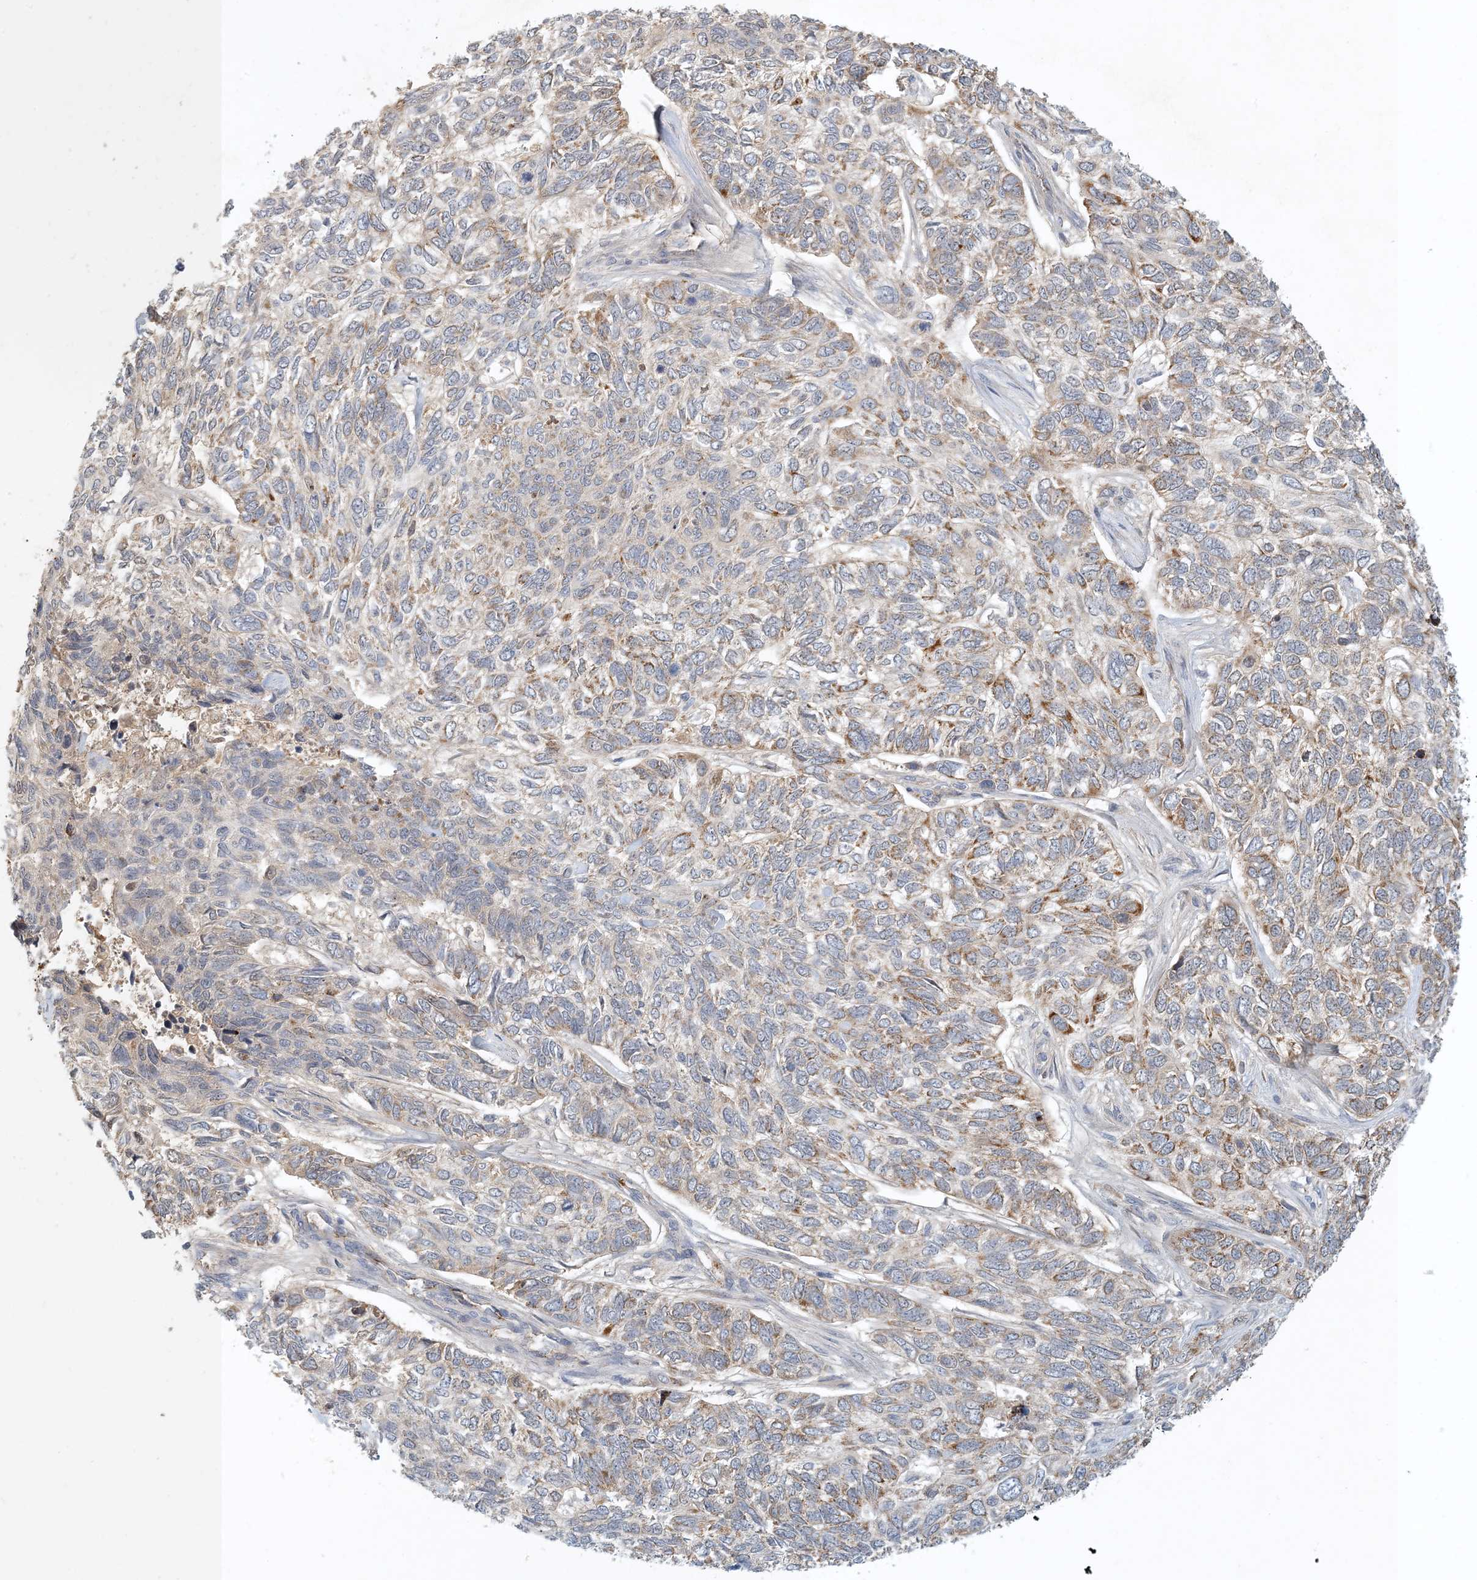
{"staining": {"intensity": "moderate", "quantity": "25%-75%", "location": "cytoplasmic/membranous"}, "tissue": "skin cancer", "cell_type": "Tumor cells", "image_type": "cancer", "snomed": [{"axis": "morphology", "description": "Basal cell carcinoma"}, {"axis": "topography", "description": "Skin"}], "caption": "A brown stain shows moderate cytoplasmic/membranous expression of a protein in human skin basal cell carcinoma tumor cells.", "gene": "ZBTB3", "patient": {"sex": "female", "age": 65}}